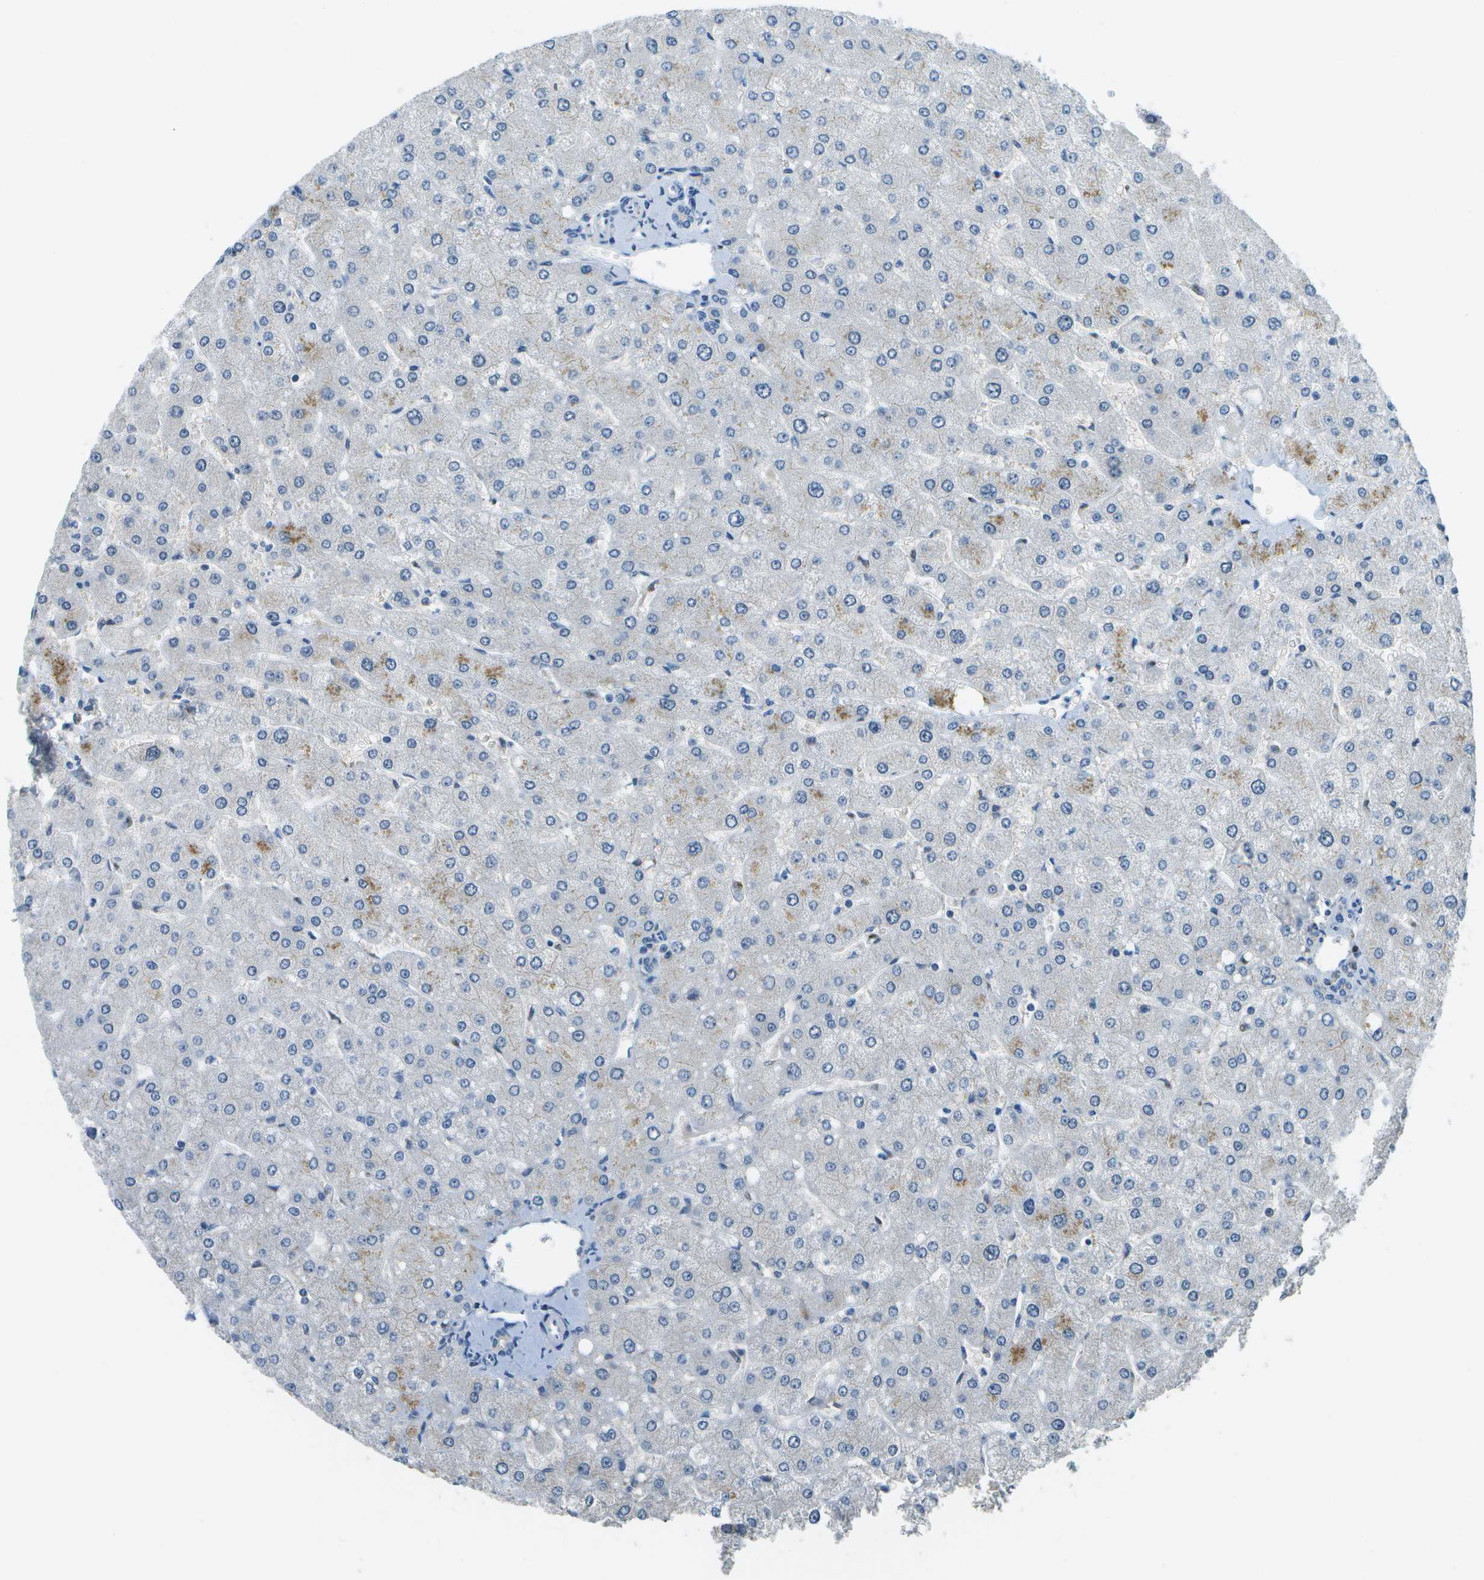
{"staining": {"intensity": "negative", "quantity": "none", "location": "none"}, "tissue": "liver", "cell_type": "Cholangiocytes", "image_type": "normal", "snomed": [{"axis": "morphology", "description": "Normal tissue, NOS"}, {"axis": "topography", "description": "Liver"}], "caption": "Histopathology image shows no significant protein expression in cholangiocytes of normal liver.", "gene": "PTGIS", "patient": {"sex": "male", "age": 55}}